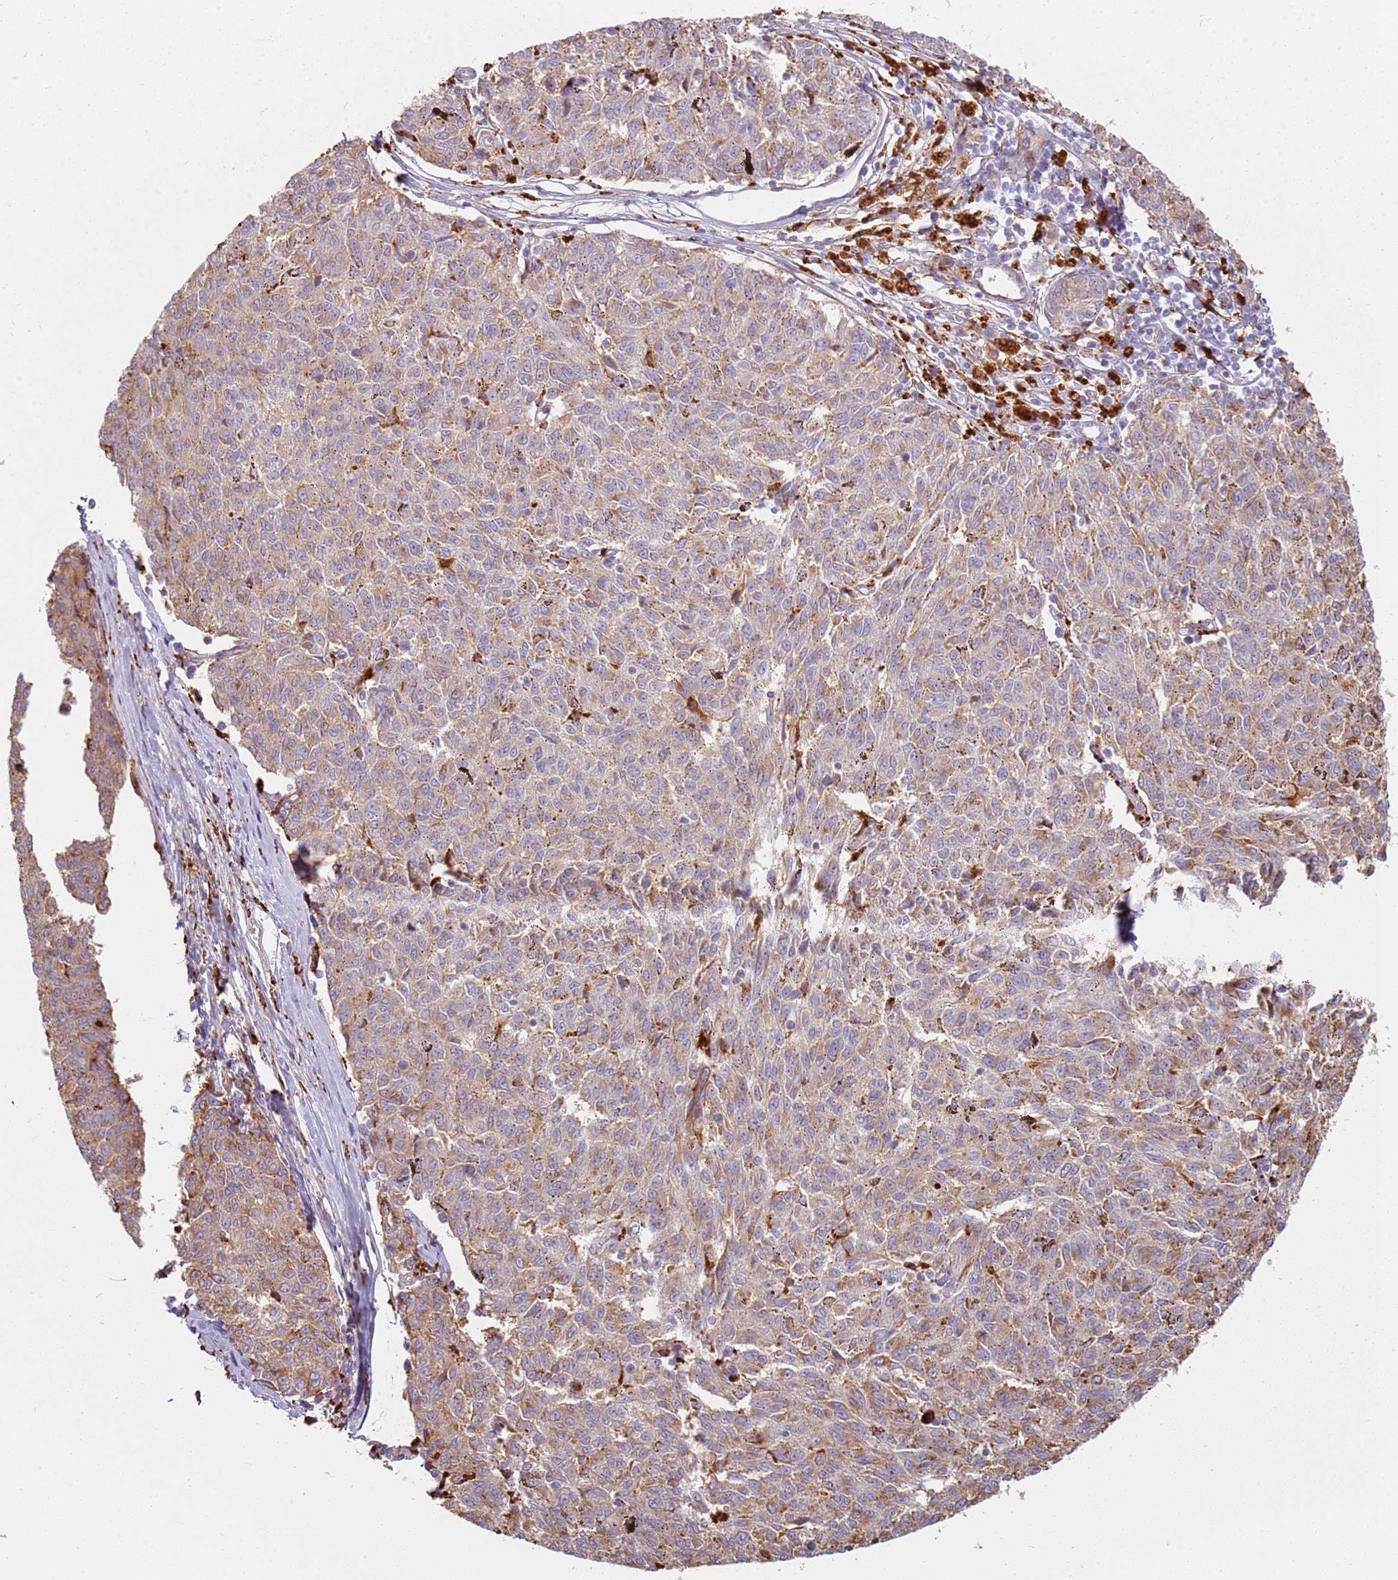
{"staining": {"intensity": "weak", "quantity": ">75%", "location": "cytoplasmic/membranous"}, "tissue": "melanoma", "cell_type": "Tumor cells", "image_type": "cancer", "snomed": [{"axis": "morphology", "description": "Malignant melanoma, NOS"}, {"axis": "topography", "description": "Skin"}], "caption": "About >75% of tumor cells in melanoma demonstrate weak cytoplasmic/membranous protein positivity as visualized by brown immunohistochemical staining.", "gene": "TMEM229B", "patient": {"sex": "female", "age": 72}}